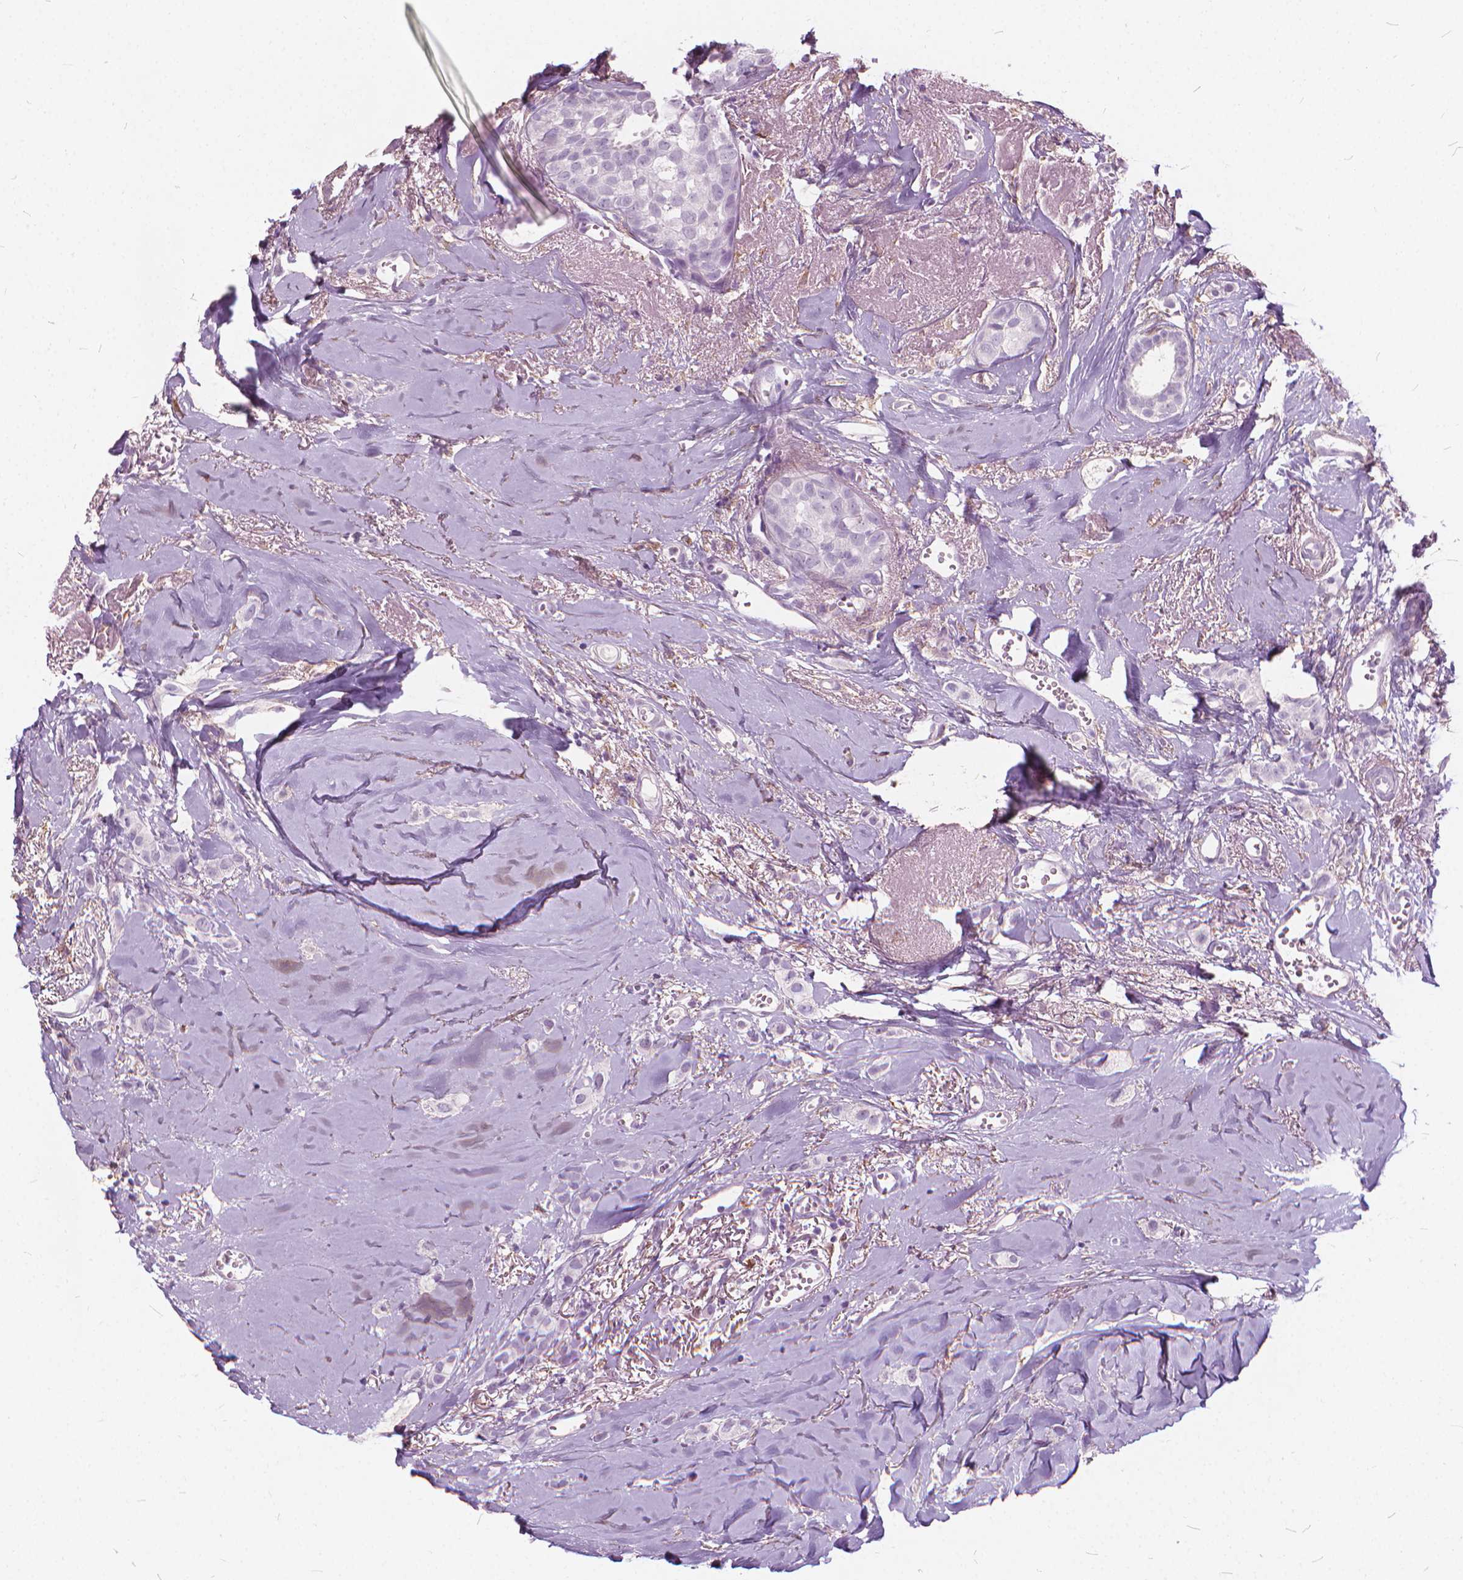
{"staining": {"intensity": "negative", "quantity": "none", "location": "none"}, "tissue": "breast cancer", "cell_type": "Tumor cells", "image_type": "cancer", "snomed": [{"axis": "morphology", "description": "Duct carcinoma"}, {"axis": "topography", "description": "Breast"}], "caption": "A micrograph of breast cancer (infiltrating ductal carcinoma) stained for a protein exhibits no brown staining in tumor cells. The staining was performed using DAB to visualize the protein expression in brown, while the nuclei were stained in blue with hematoxylin (Magnification: 20x).", "gene": "DNM1", "patient": {"sex": "female", "age": 85}}